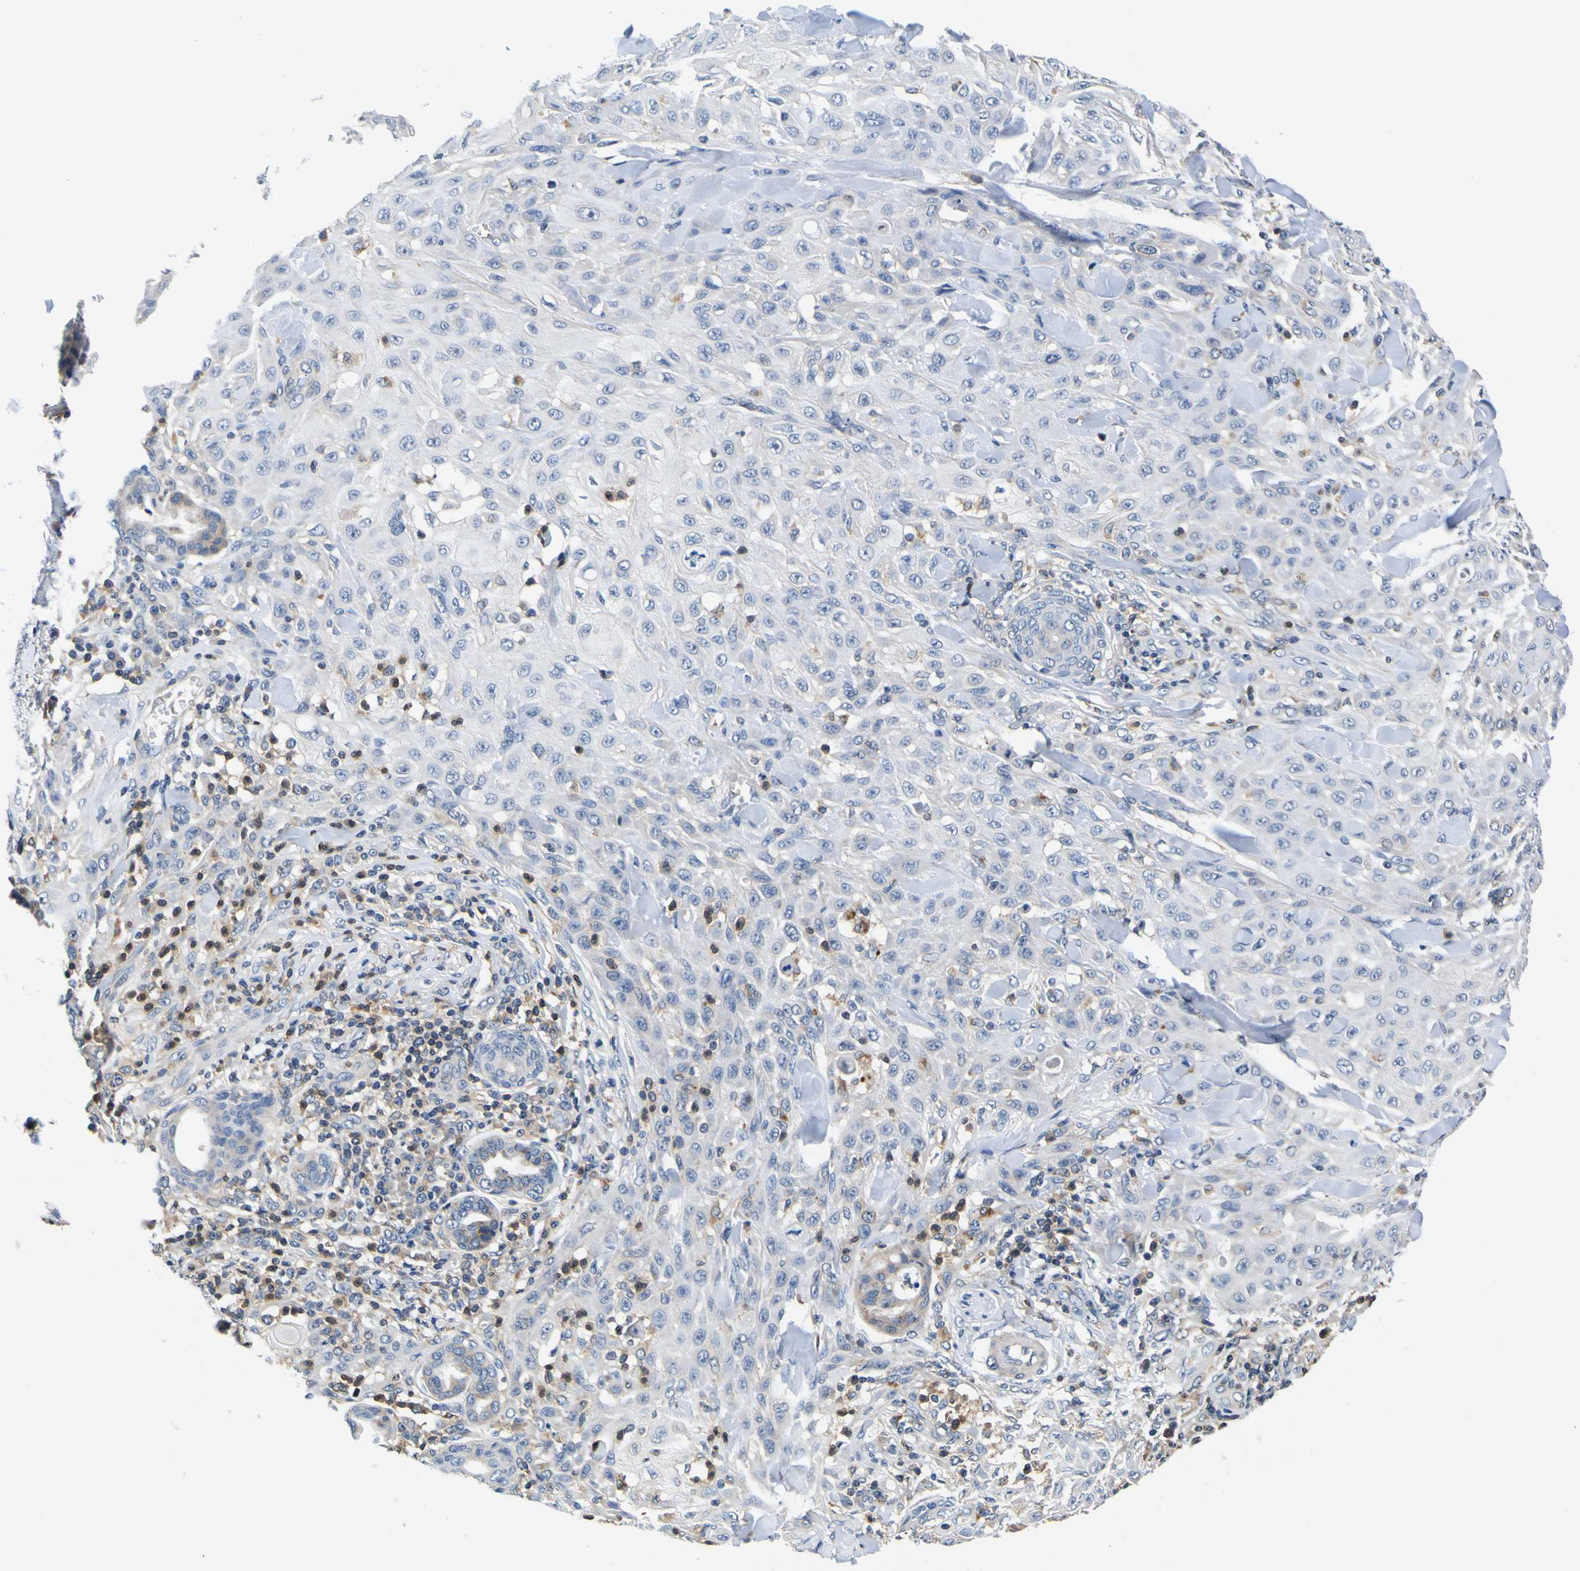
{"staining": {"intensity": "weak", "quantity": "<25%", "location": "cytoplasmic/membranous"}, "tissue": "skin cancer", "cell_type": "Tumor cells", "image_type": "cancer", "snomed": [{"axis": "morphology", "description": "Squamous cell carcinoma, NOS"}, {"axis": "topography", "description": "Skin"}], "caption": "Skin cancer was stained to show a protein in brown. There is no significant expression in tumor cells.", "gene": "TNIK", "patient": {"sex": "male", "age": 24}}